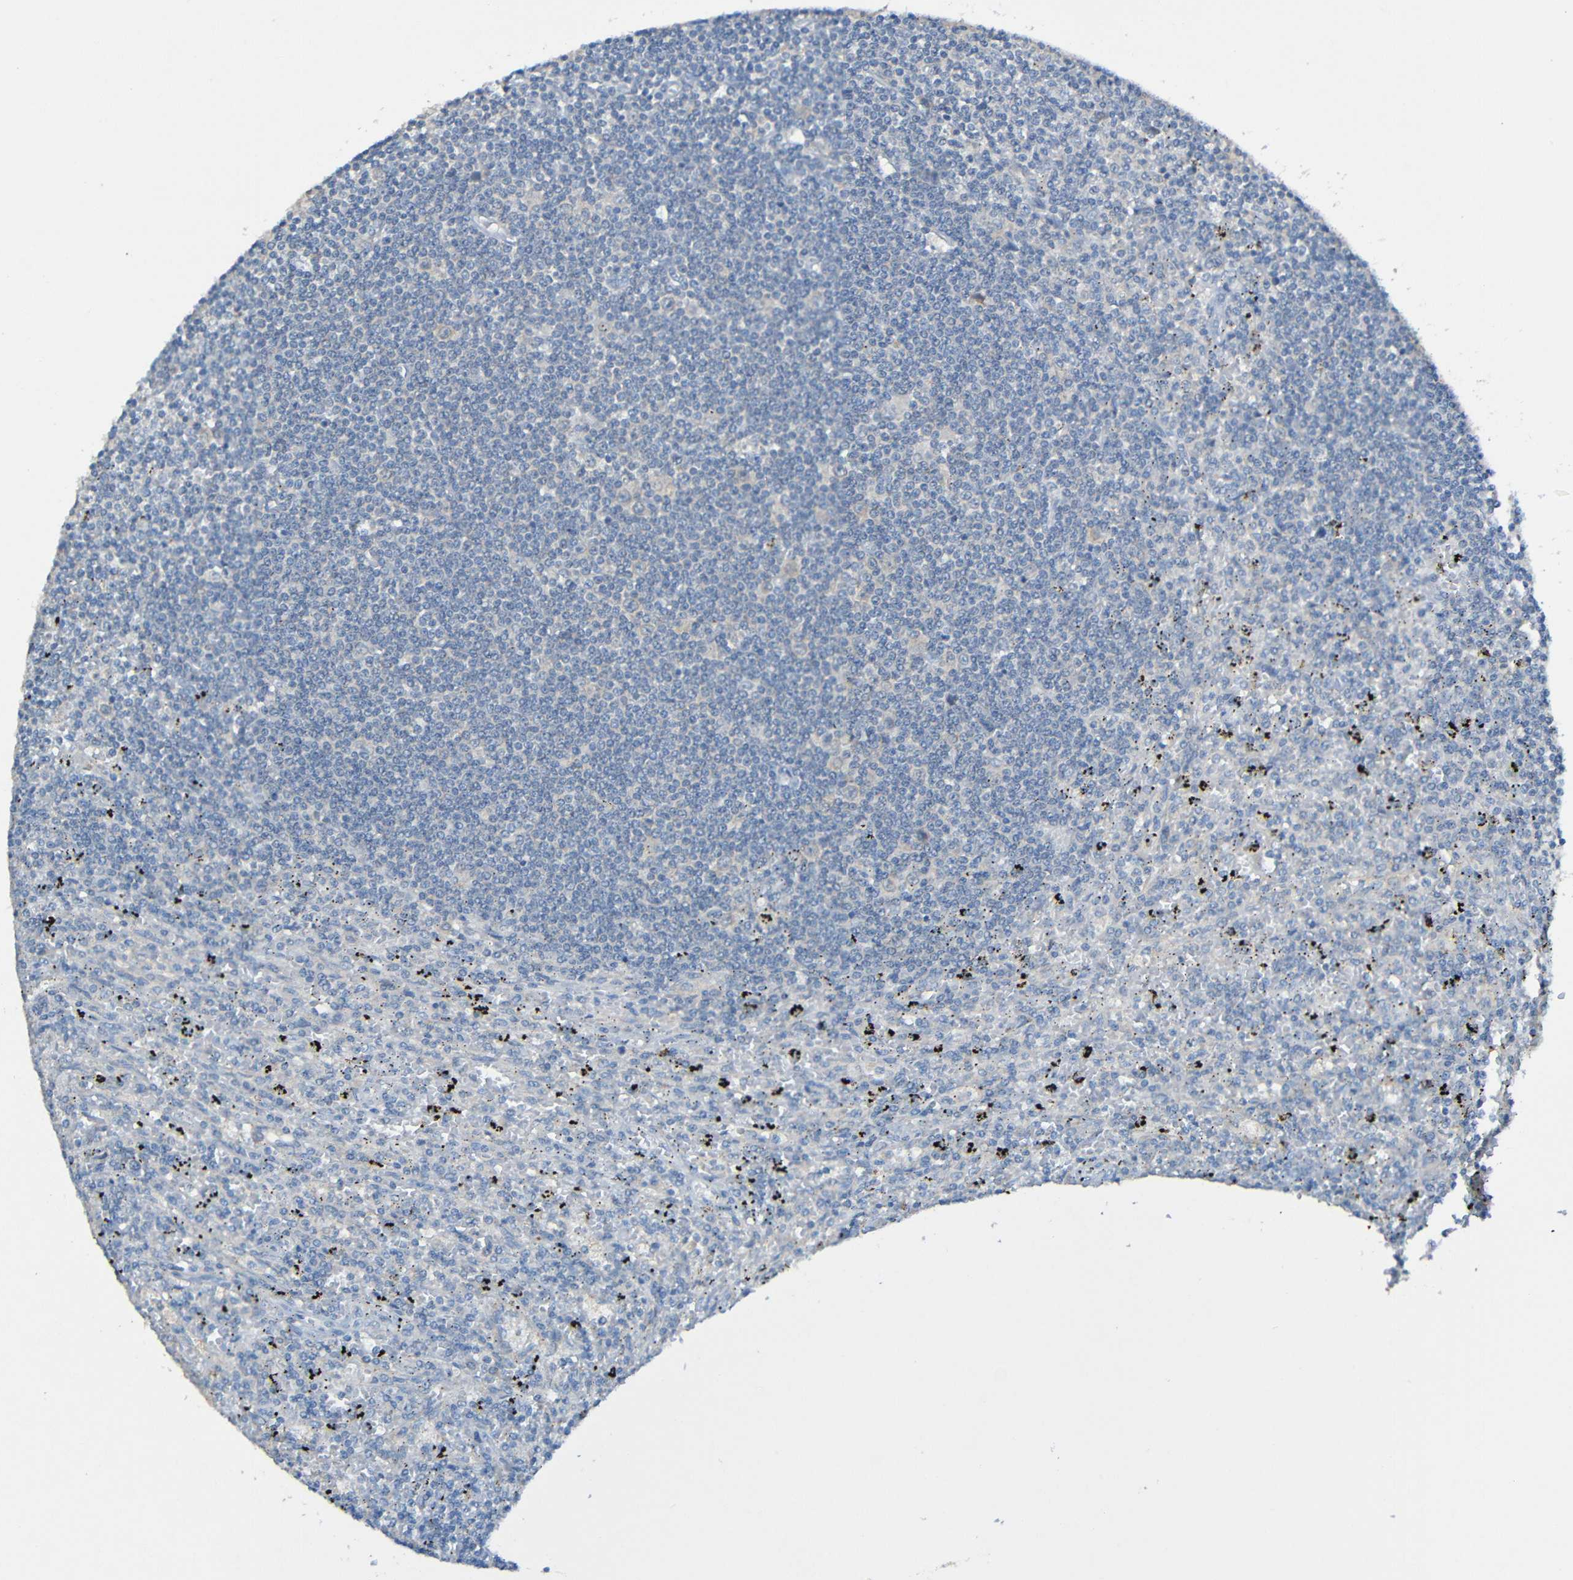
{"staining": {"intensity": "negative", "quantity": "none", "location": "none"}, "tissue": "lymphoma", "cell_type": "Tumor cells", "image_type": "cancer", "snomed": [{"axis": "morphology", "description": "Malignant lymphoma, non-Hodgkin's type, Low grade"}, {"axis": "topography", "description": "Spleen"}], "caption": "Immunohistochemistry (IHC) image of human lymphoma stained for a protein (brown), which exhibits no staining in tumor cells.", "gene": "LRRC70", "patient": {"sex": "male", "age": 76}}